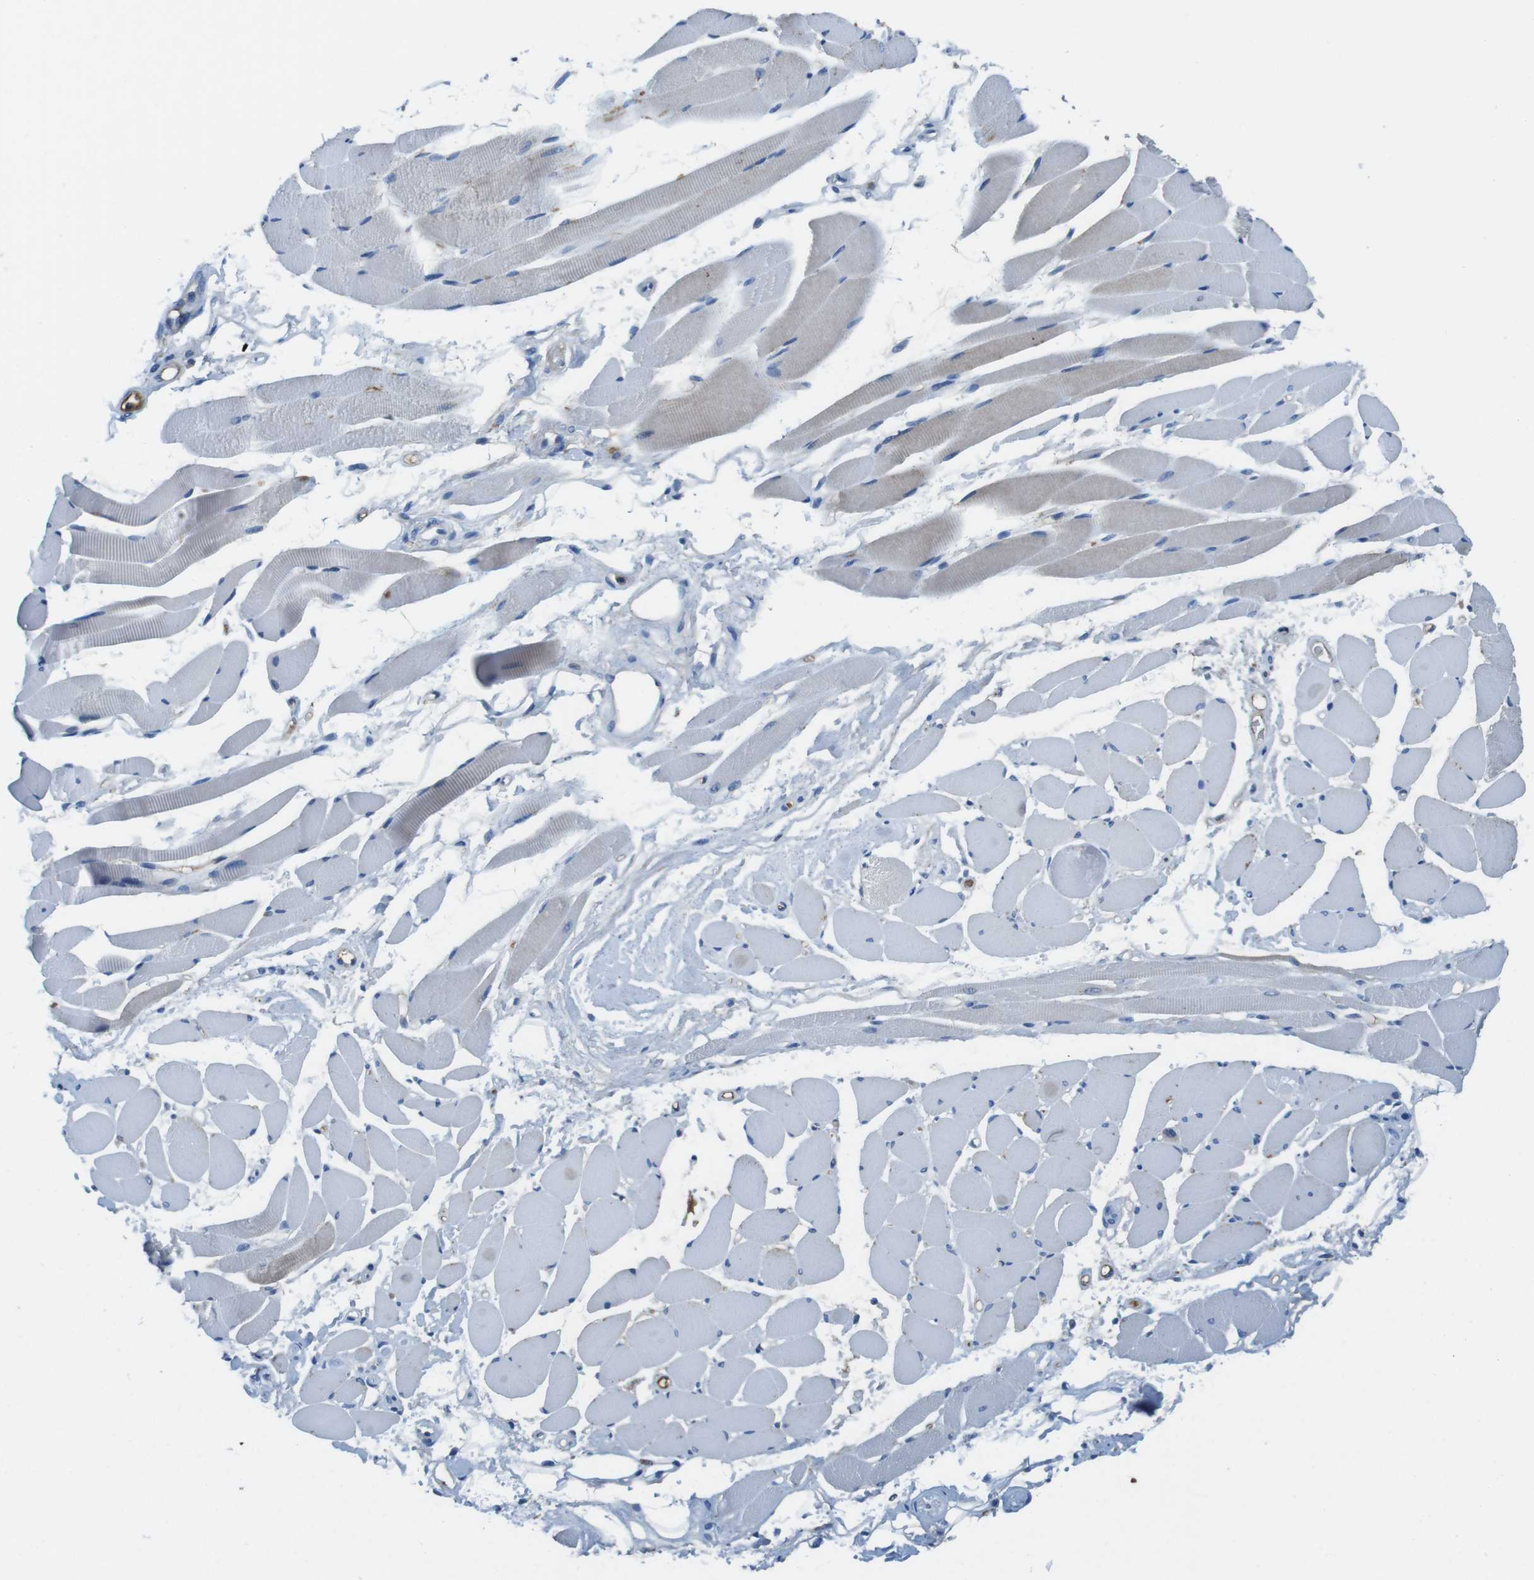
{"staining": {"intensity": "negative", "quantity": "none", "location": "none"}, "tissue": "skeletal muscle", "cell_type": "Myocytes", "image_type": "normal", "snomed": [{"axis": "morphology", "description": "Normal tissue, NOS"}, {"axis": "topography", "description": "Skeletal muscle"}, {"axis": "topography", "description": "Peripheral nerve tissue"}], "caption": "Myocytes are negative for protein expression in normal human skeletal muscle. (DAB IHC visualized using brightfield microscopy, high magnification).", "gene": "TMPRSS15", "patient": {"sex": "female", "age": 84}}